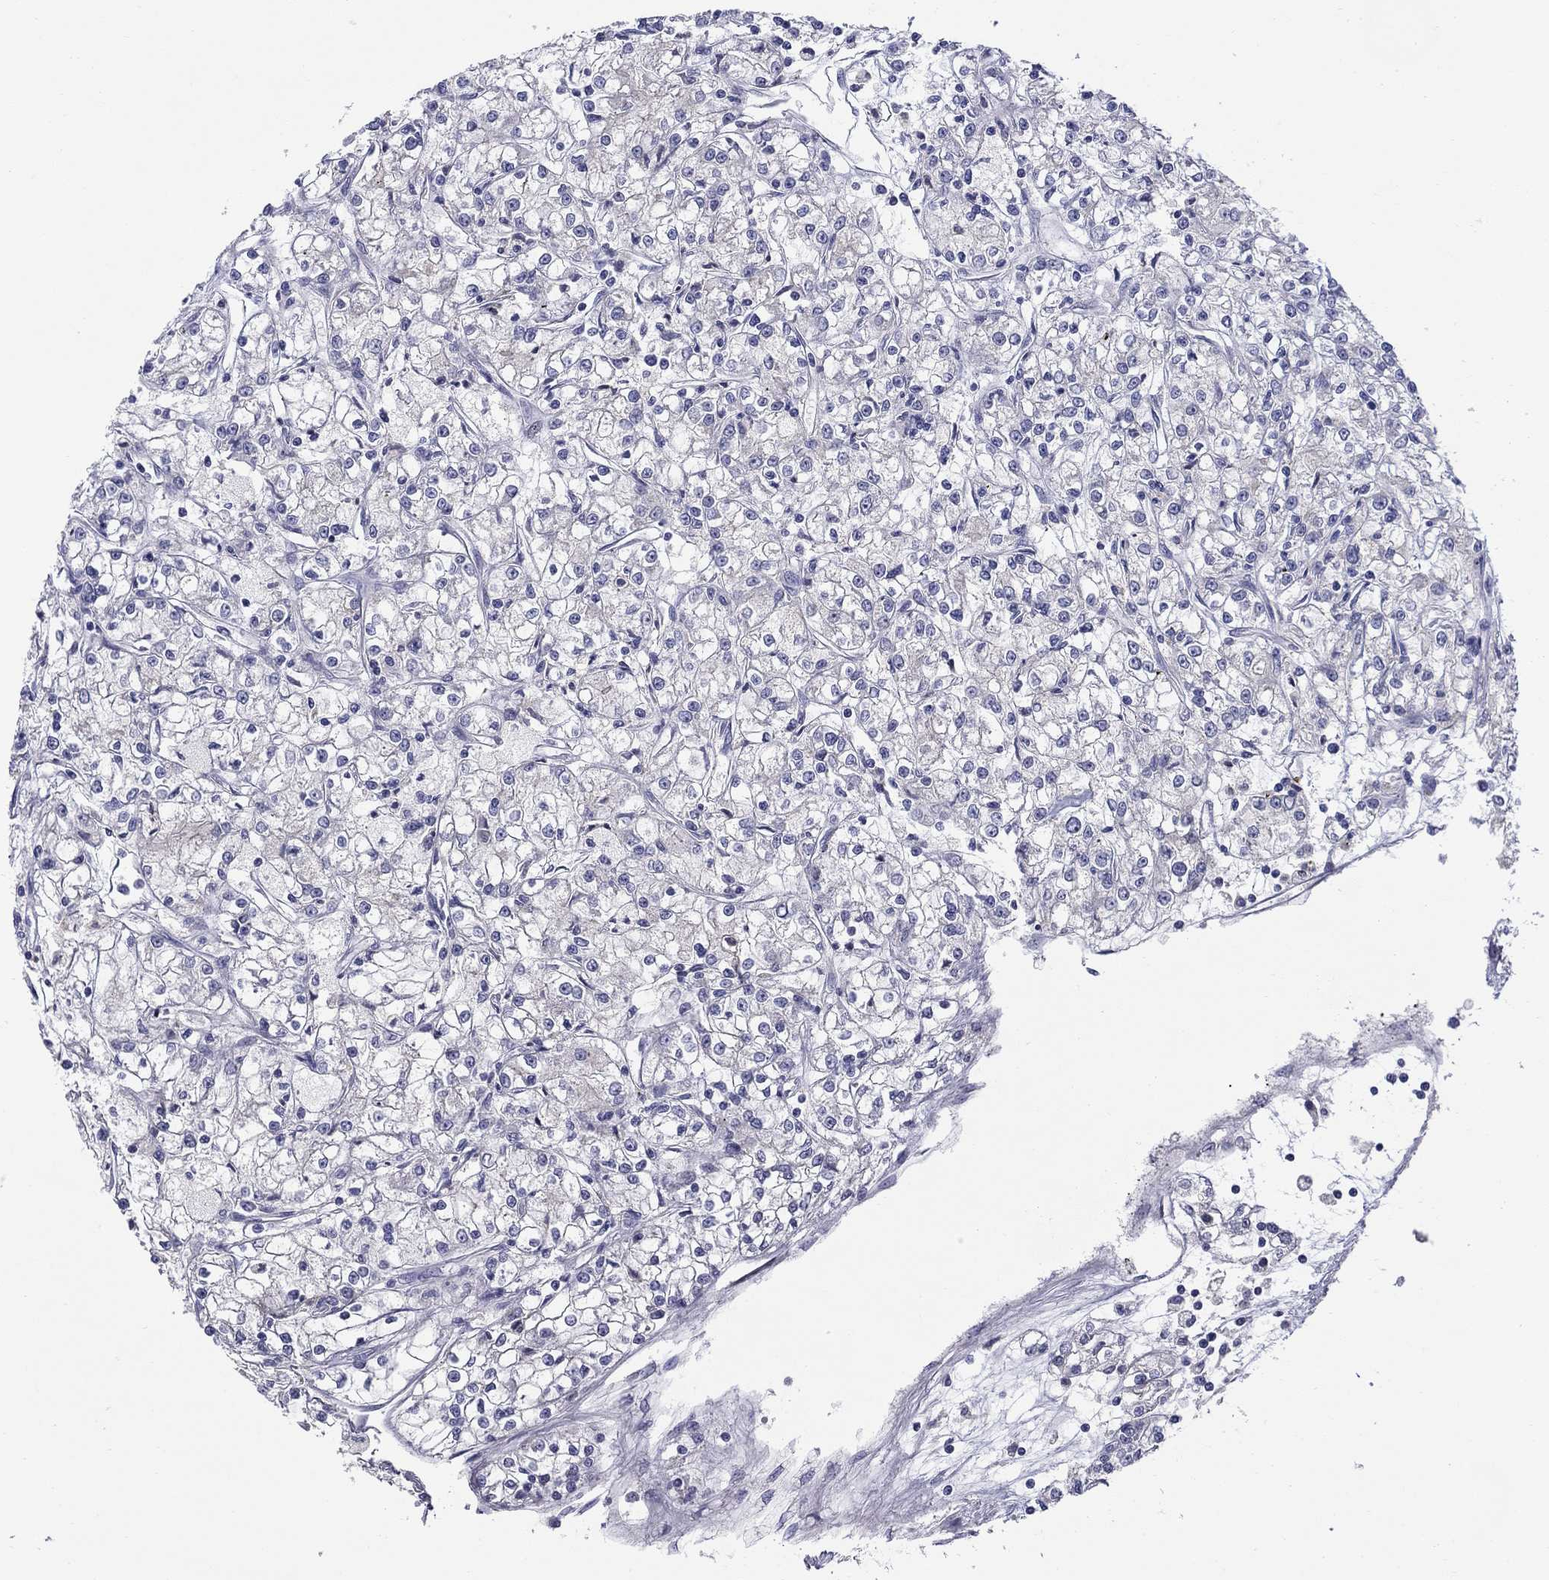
{"staining": {"intensity": "negative", "quantity": "none", "location": "none"}, "tissue": "renal cancer", "cell_type": "Tumor cells", "image_type": "cancer", "snomed": [{"axis": "morphology", "description": "Adenocarcinoma, NOS"}, {"axis": "topography", "description": "Kidney"}], "caption": "DAB immunohistochemical staining of human renal cancer reveals no significant staining in tumor cells.", "gene": "QRFPR", "patient": {"sex": "female", "age": 59}}